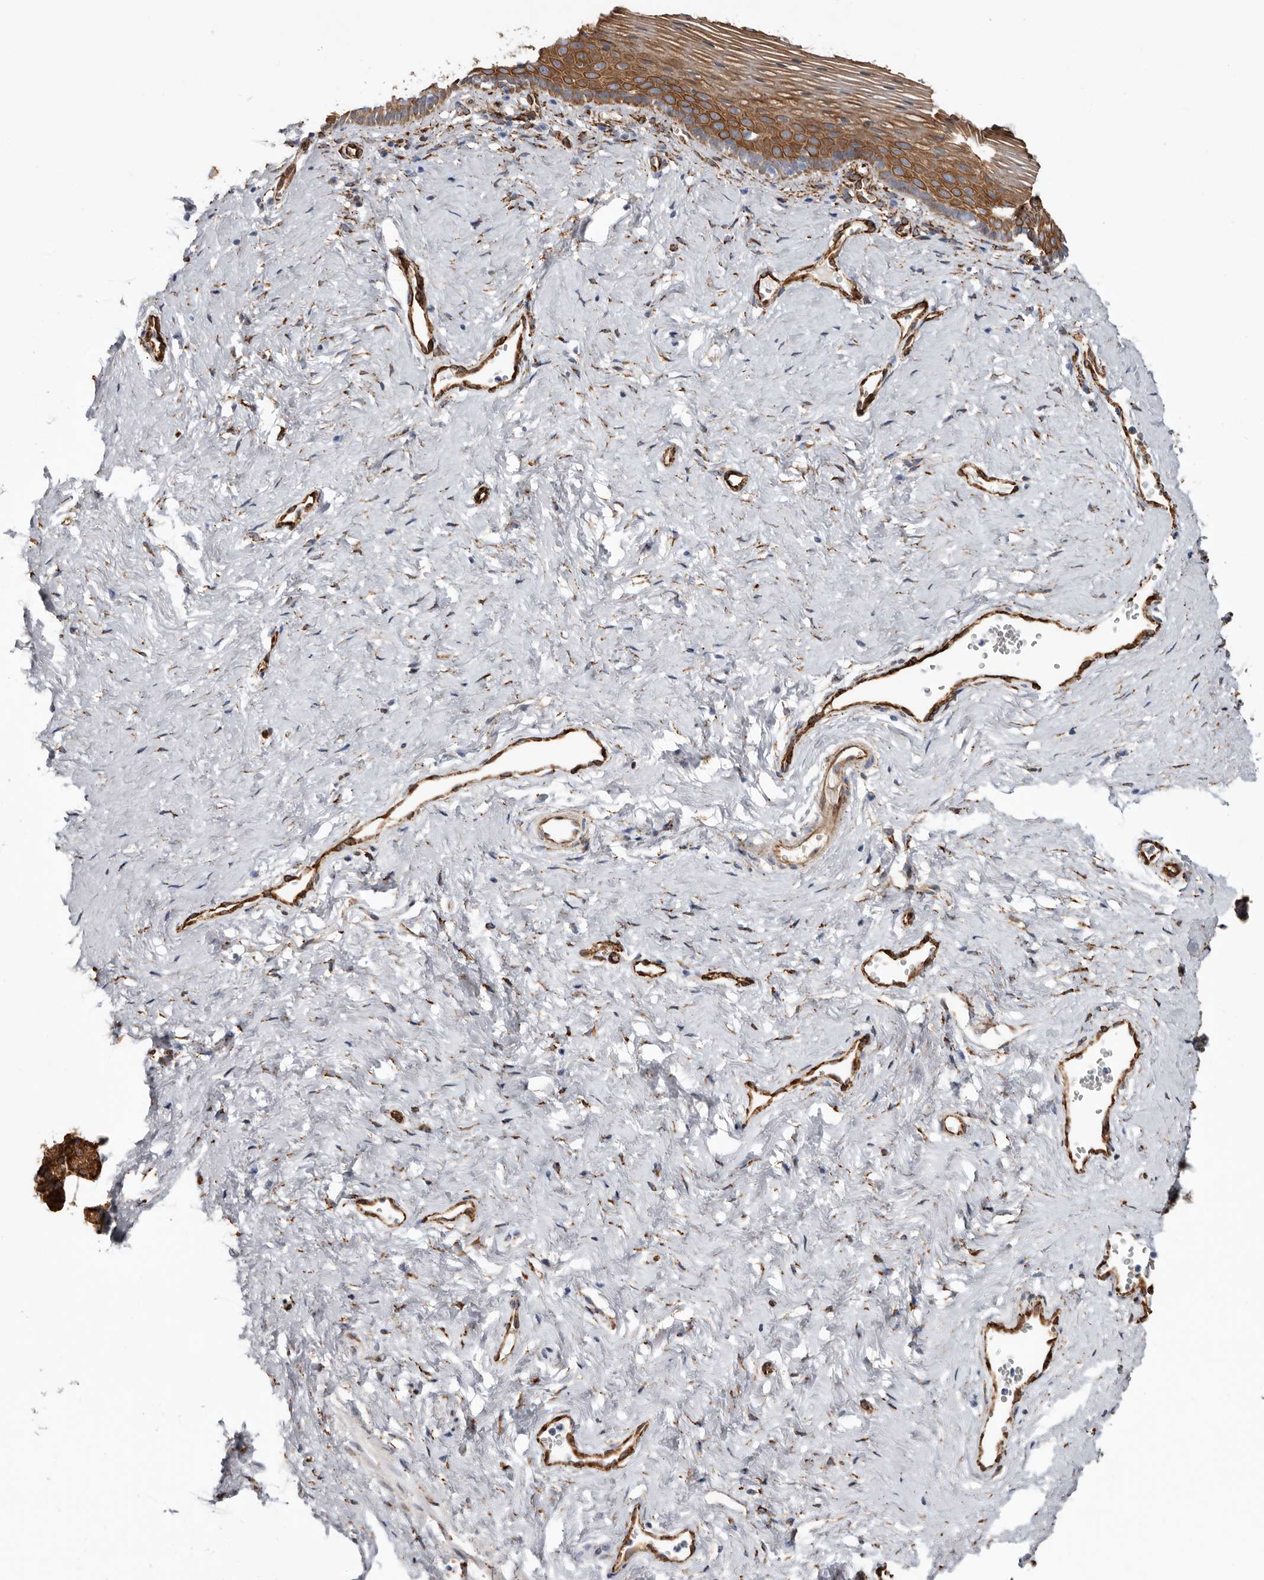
{"staining": {"intensity": "moderate", "quantity": ">75%", "location": "cytoplasmic/membranous"}, "tissue": "vagina", "cell_type": "Squamous epithelial cells", "image_type": "normal", "snomed": [{"axis": "morphology", "description": "Normal tissue, NOS"}, {"axis": "topography", "description": "Vagina"}], "caption": "Immunohistochemical staining of normal human vagina demonstrates moderate cytoplasmic/membranous protein positivity in about >75% of squamous epithelial cells. Nuclei are stained in blue.", "gene": "SEMA3E", "patient": {"sex": "female", "age": 32}}